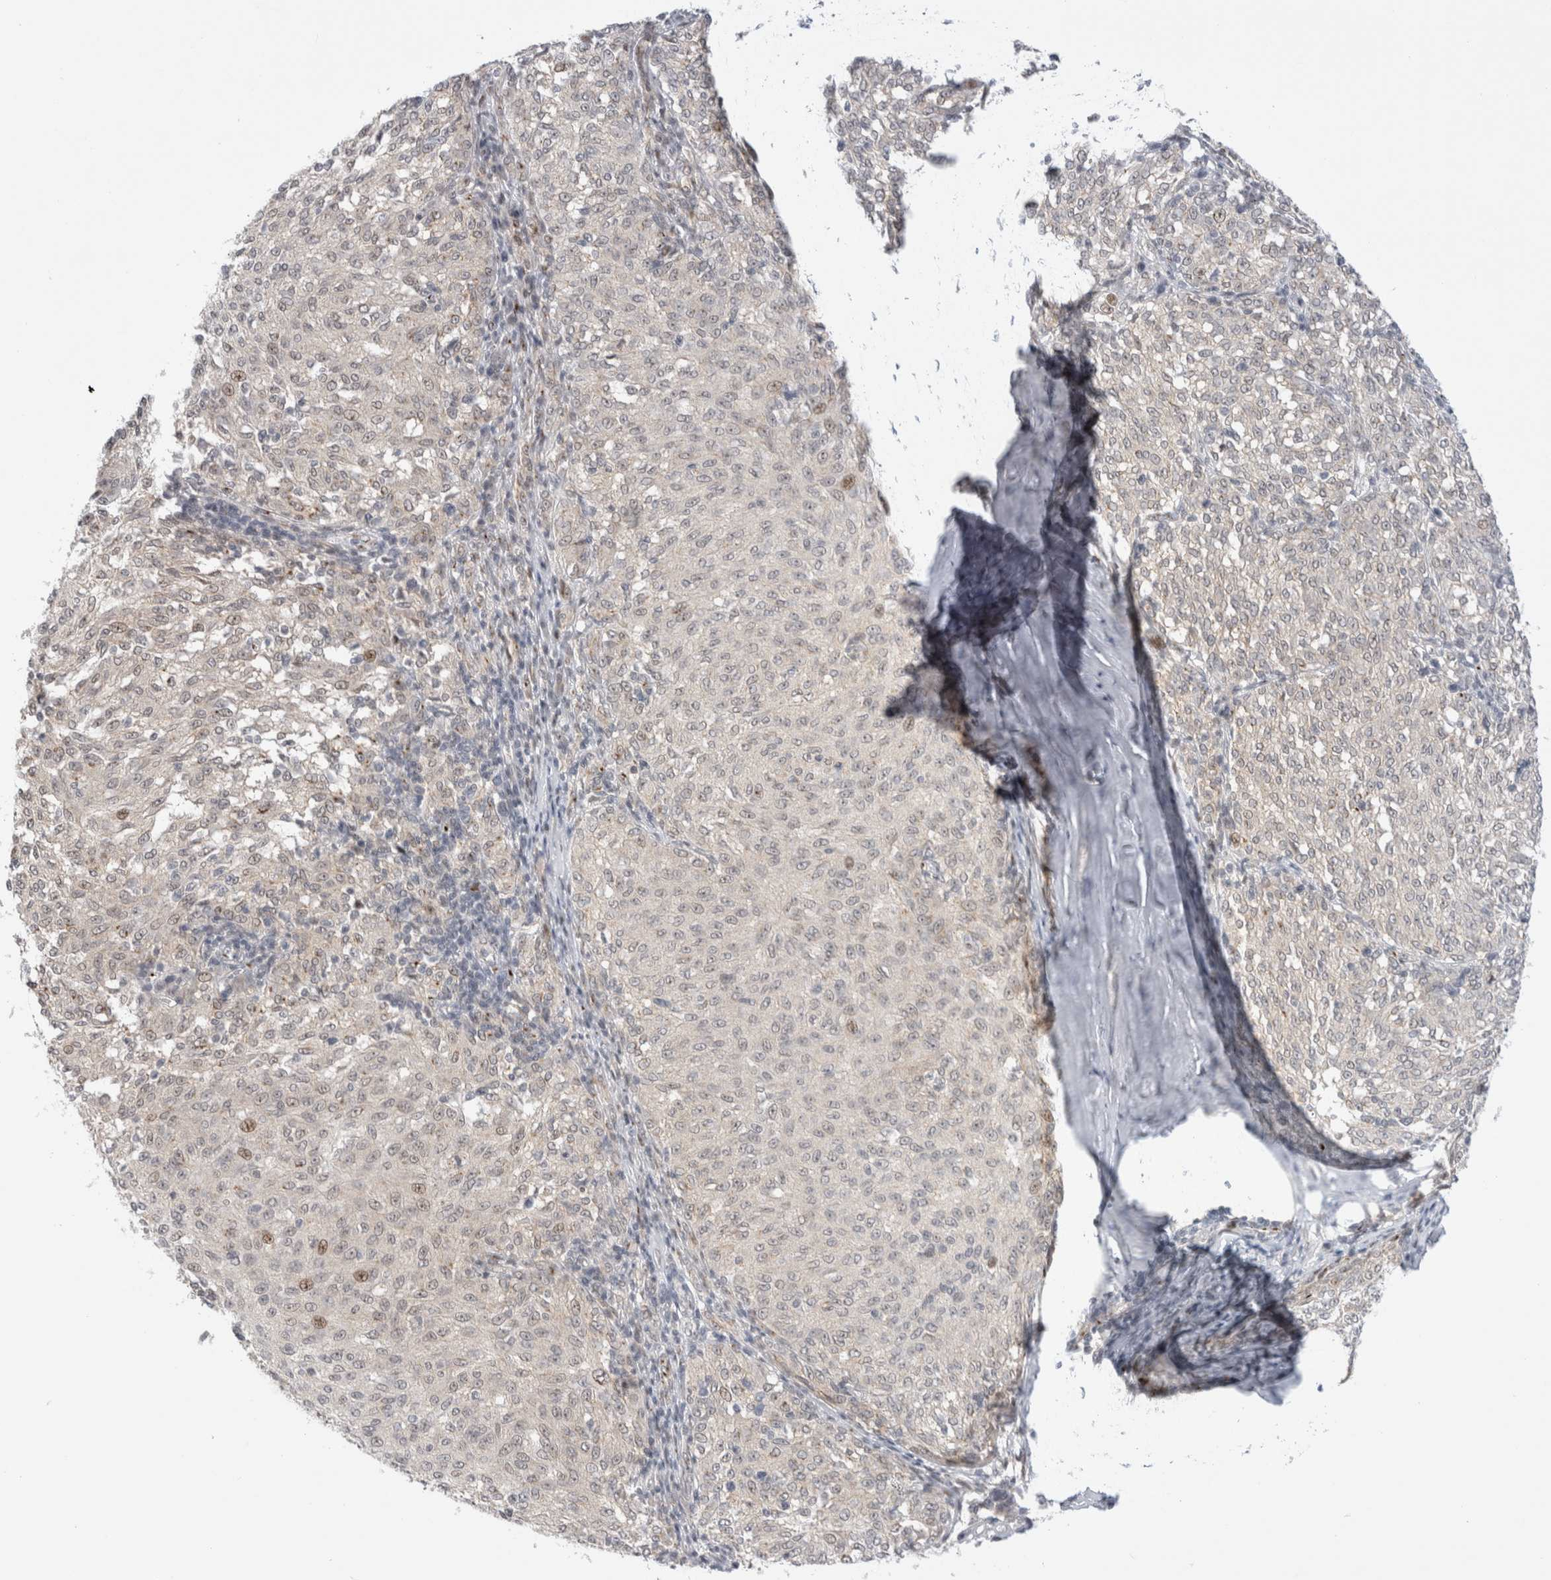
{"staining": {"intensity": "negative", "quantity": "none", "location": "none"}, "tissue": "melanoma", "cell_type": "Tumor cells", "image_type": "cancer", "snomed": [{"axis": "morphology", "description": "Malignant melanoma, NOS"}, {"axis": "topography", "description": "Skin"}], "caption": "High magnification brightfield microscopy of melanoma stained with DAB (brown) and counterstained with hematoxylin (blue): tumor cells show no significant expression.", "gene": "VPS28", "patient": {"sex": "female", "age": 72}}